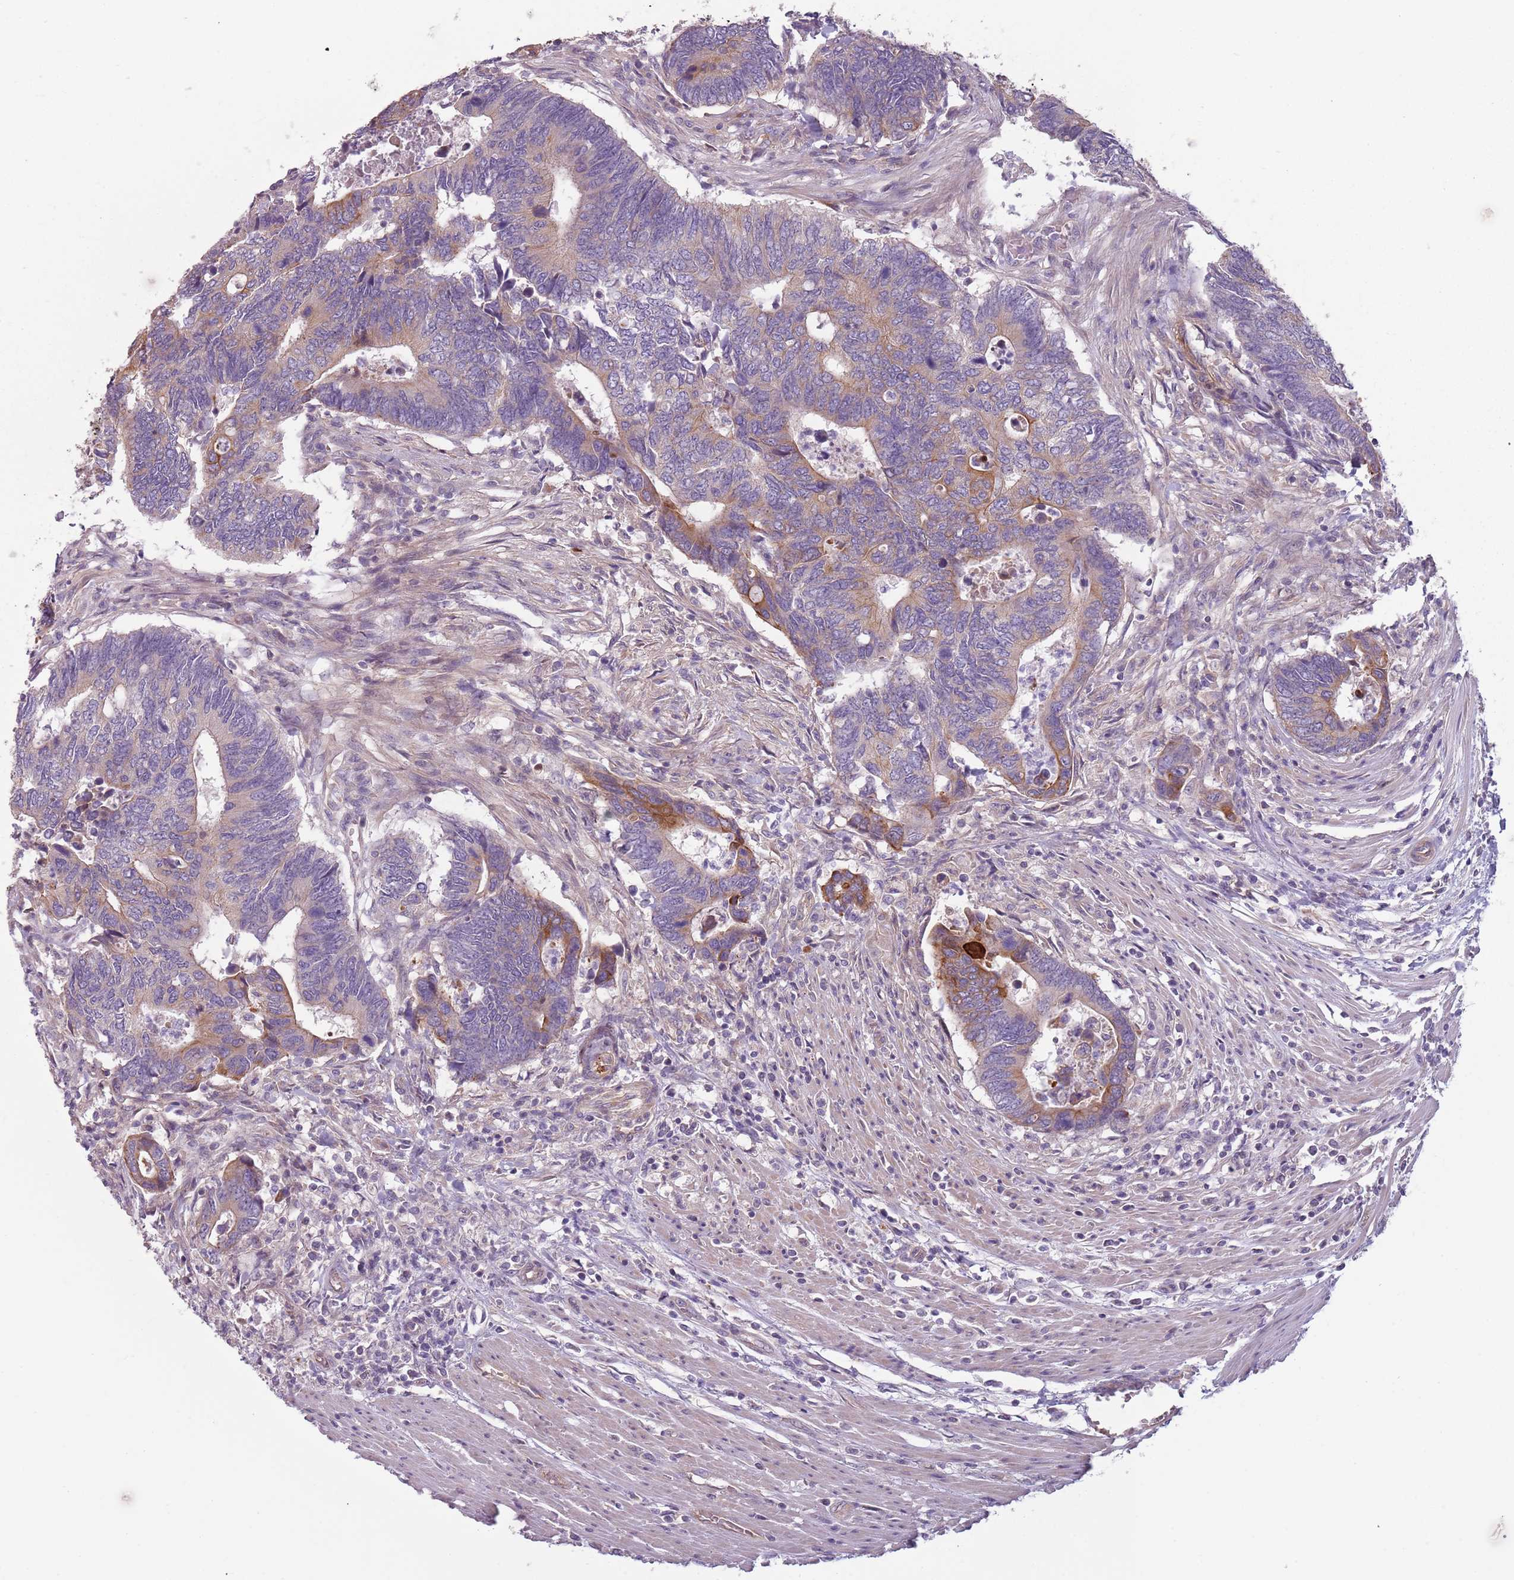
{"staining": {"intensity": "moderate", "quantity": "25%-75%", "location": "cytoplasmic/membranous"}, "tissue": "colorectal cancer", "cell_type": "Tumor cells", "image_type": "cancer", "snomed": [{"axis": "morphology", "description": "Adenocarcinoma, NOS"}, {"axis": "topography", "description": "Colon"}], "caption": "High-power microscopy captured an IHC micrograph of adenocarcinoma (colorectal), revealing moderate cytoplasmic/membranous positivity in about 25%-75% of tumor cells.", "gene": "TLCD2", "patient": {"sex": "male", "age": 87}}